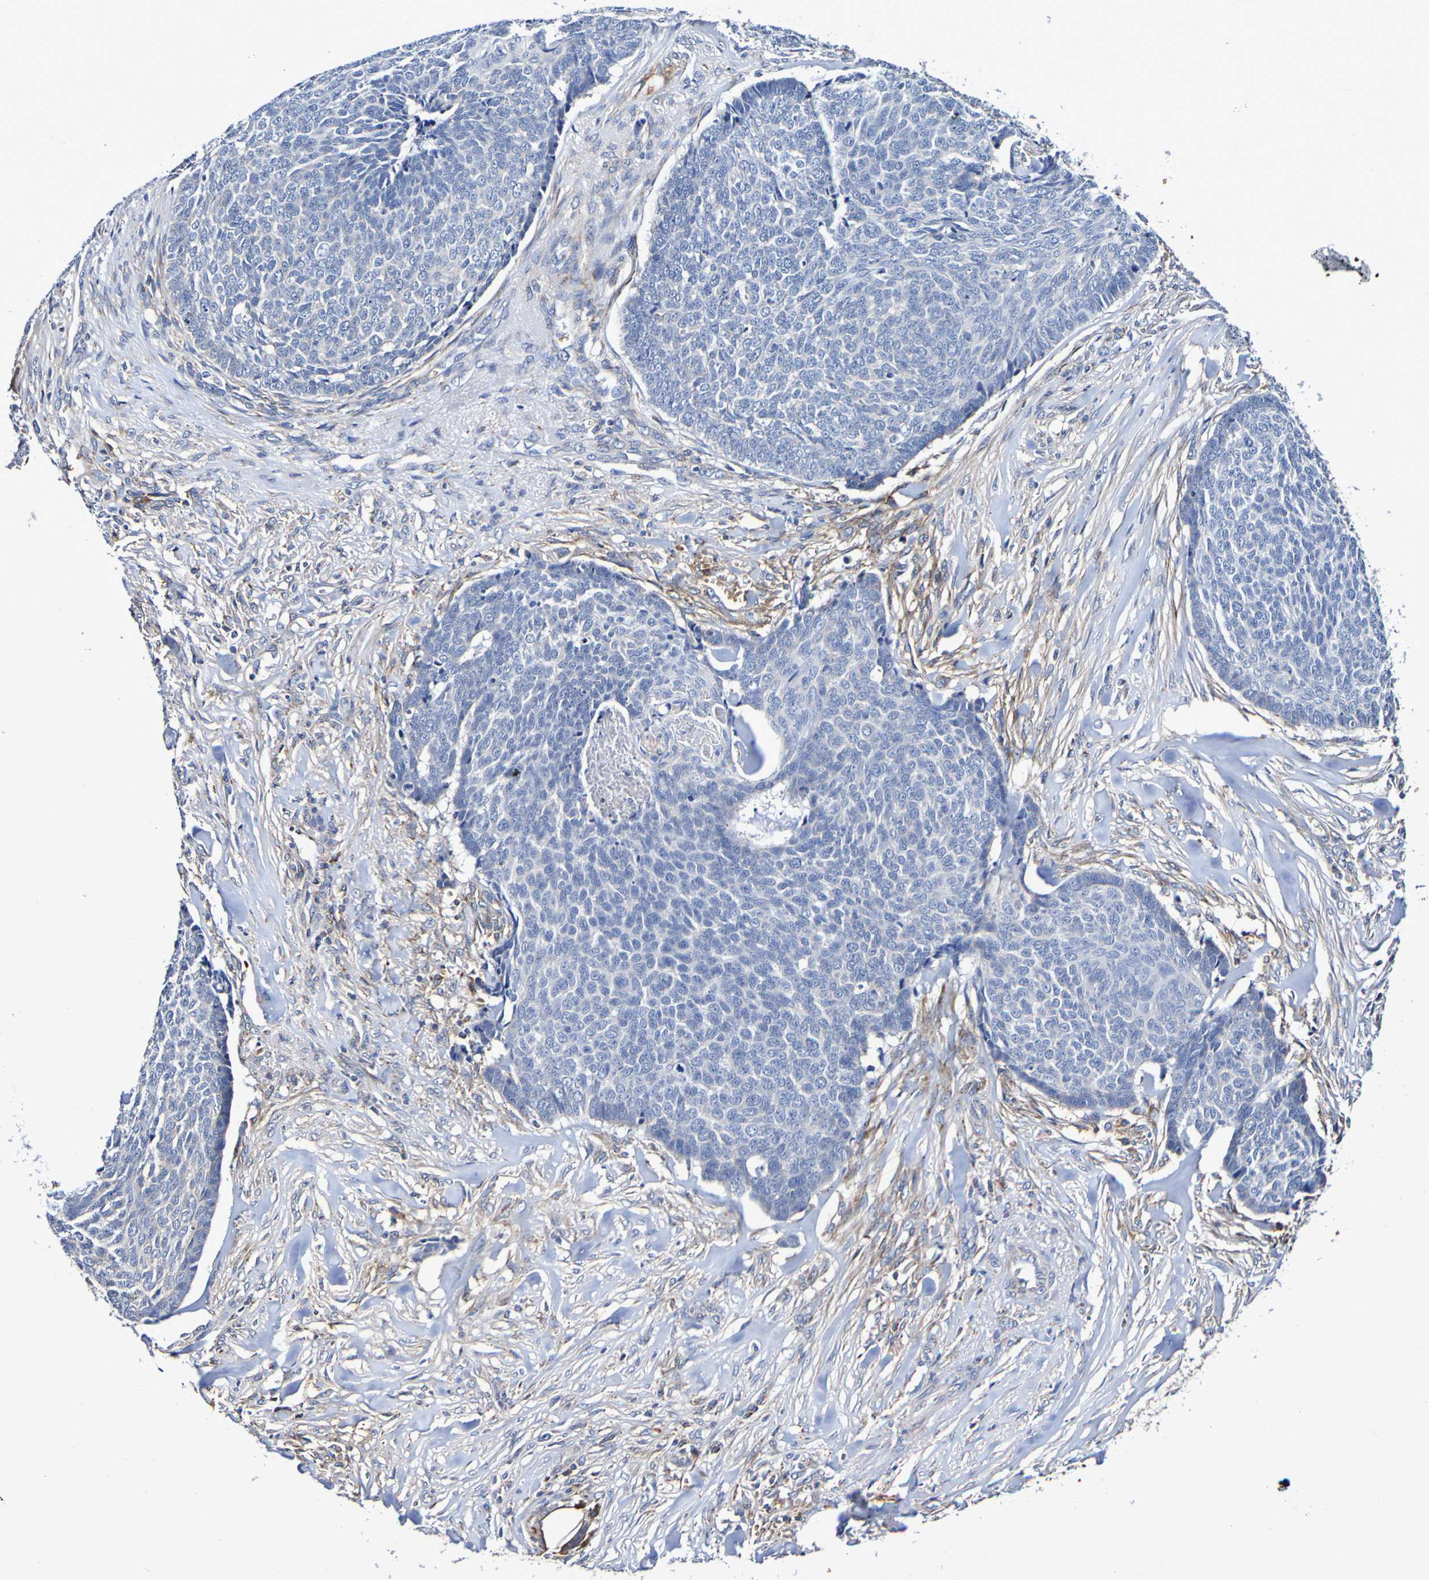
{"staining": {"intensity": "negative", "quantity": "none", "location": "none"}, "tissue": "skin cancer", "cell_type": "Tumor cells", "image_type": "cancer", "snomed": [{"axis": "morphology", "description": "Basal cell carcinoma"}, {"axis": "topography", "description": "Skin"}], "caption": "Tumor cells show no significant positivity in basal cell carcinoma (skin).", "gene": "WNT4", "patient": {"sex": "male", "age": 84}}